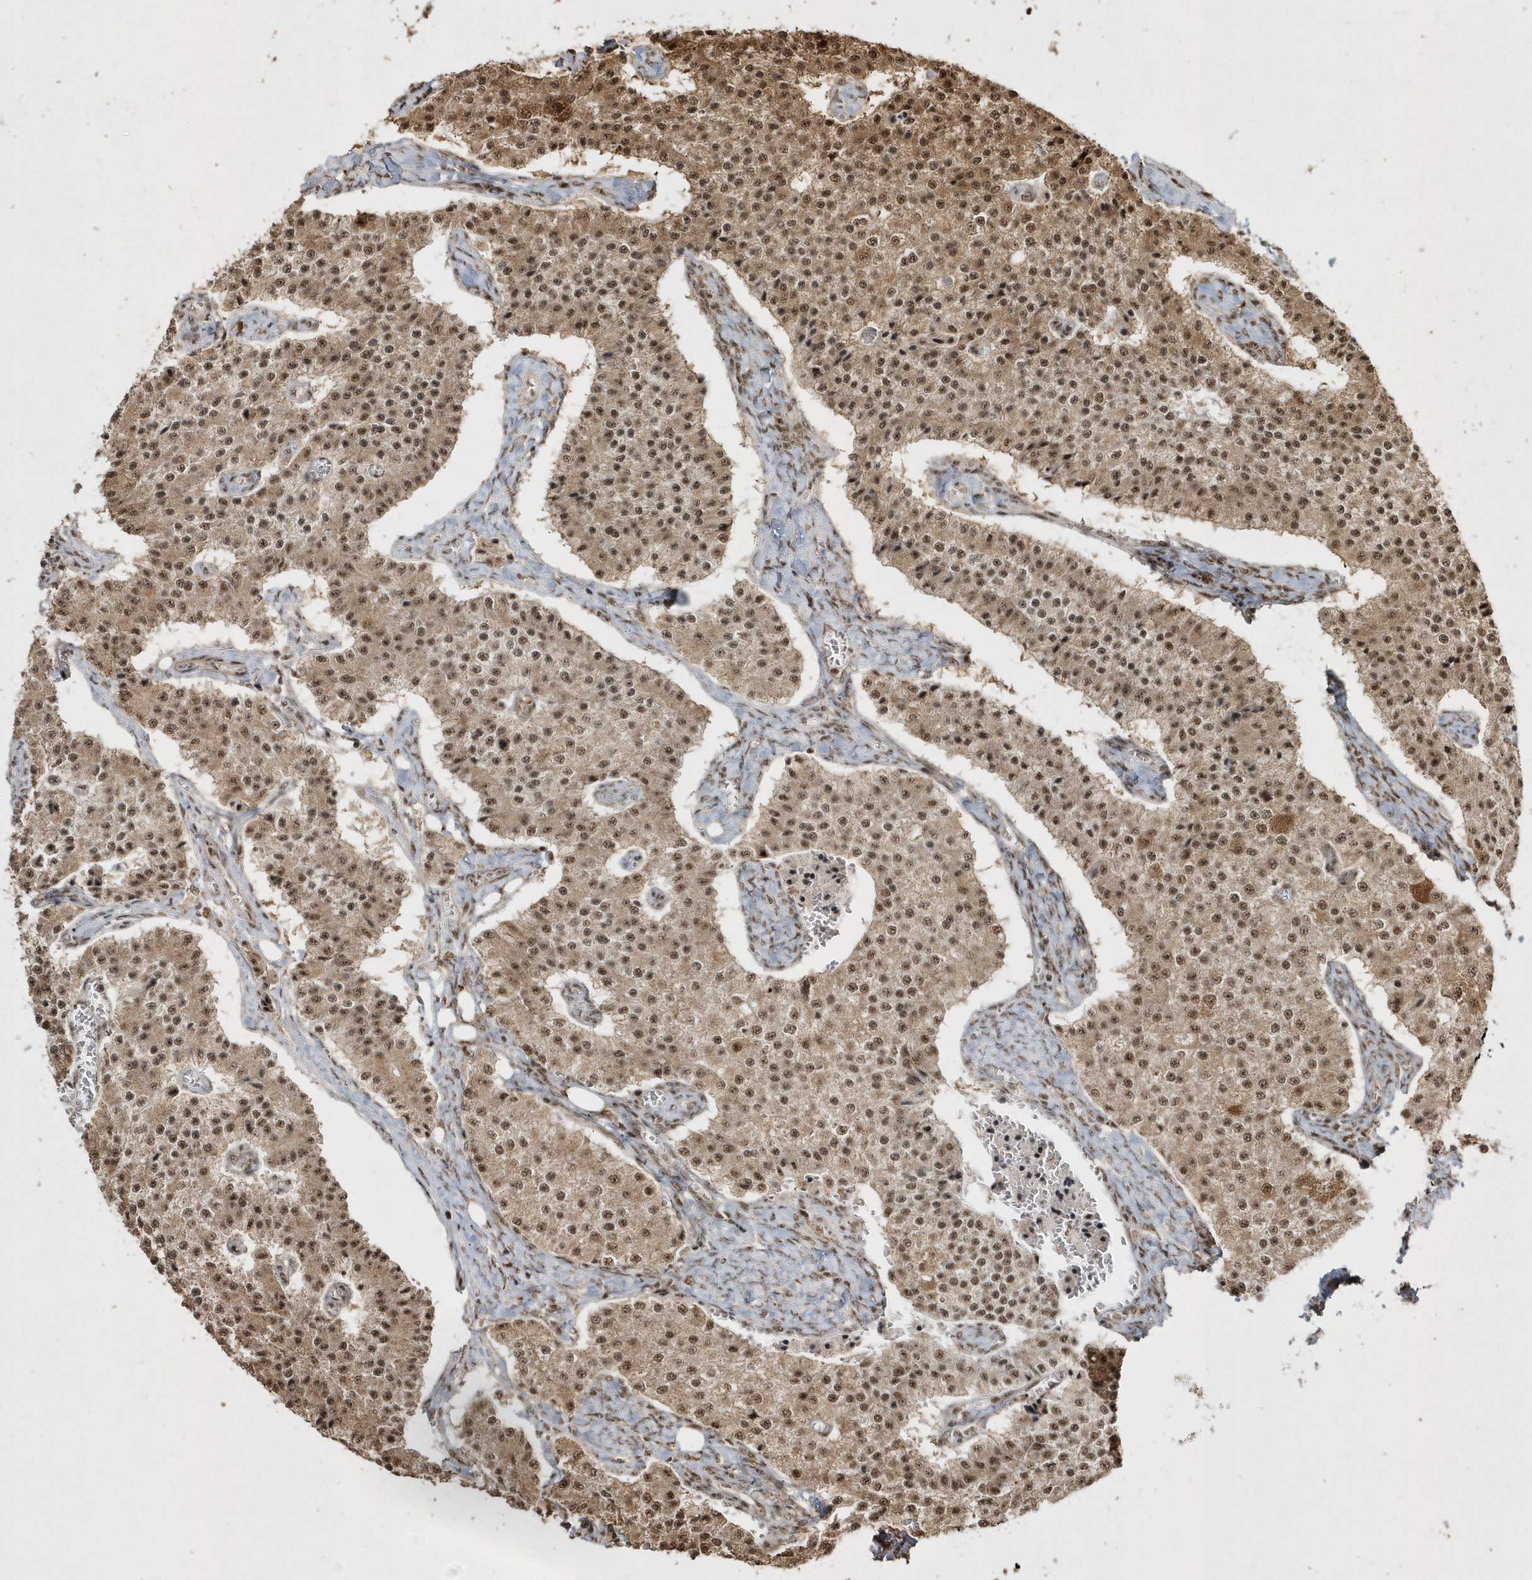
{"staining": {"intensity": "moderate", "quantity": ">75%", "location": "nuclear"}, "tissue": "carcinoid", "cell_type": "Tumor cells", "image_type": "cancer", "snomed": [{"axis": "morphology", "description": "Carcinoid, malignant, NOS"}, {"axis": "topography", "description": "Colon"}], "caption": "Carcinoid tissue reveals moderate nuclear staining in approximately >75% of tumor cells, visualized by immunohistochemistry. (brown staining indicates protein expression, while blue staining denotes nuclei).", "gene": "POLR3B", "patient": {"sex": "female", "age": 52}}